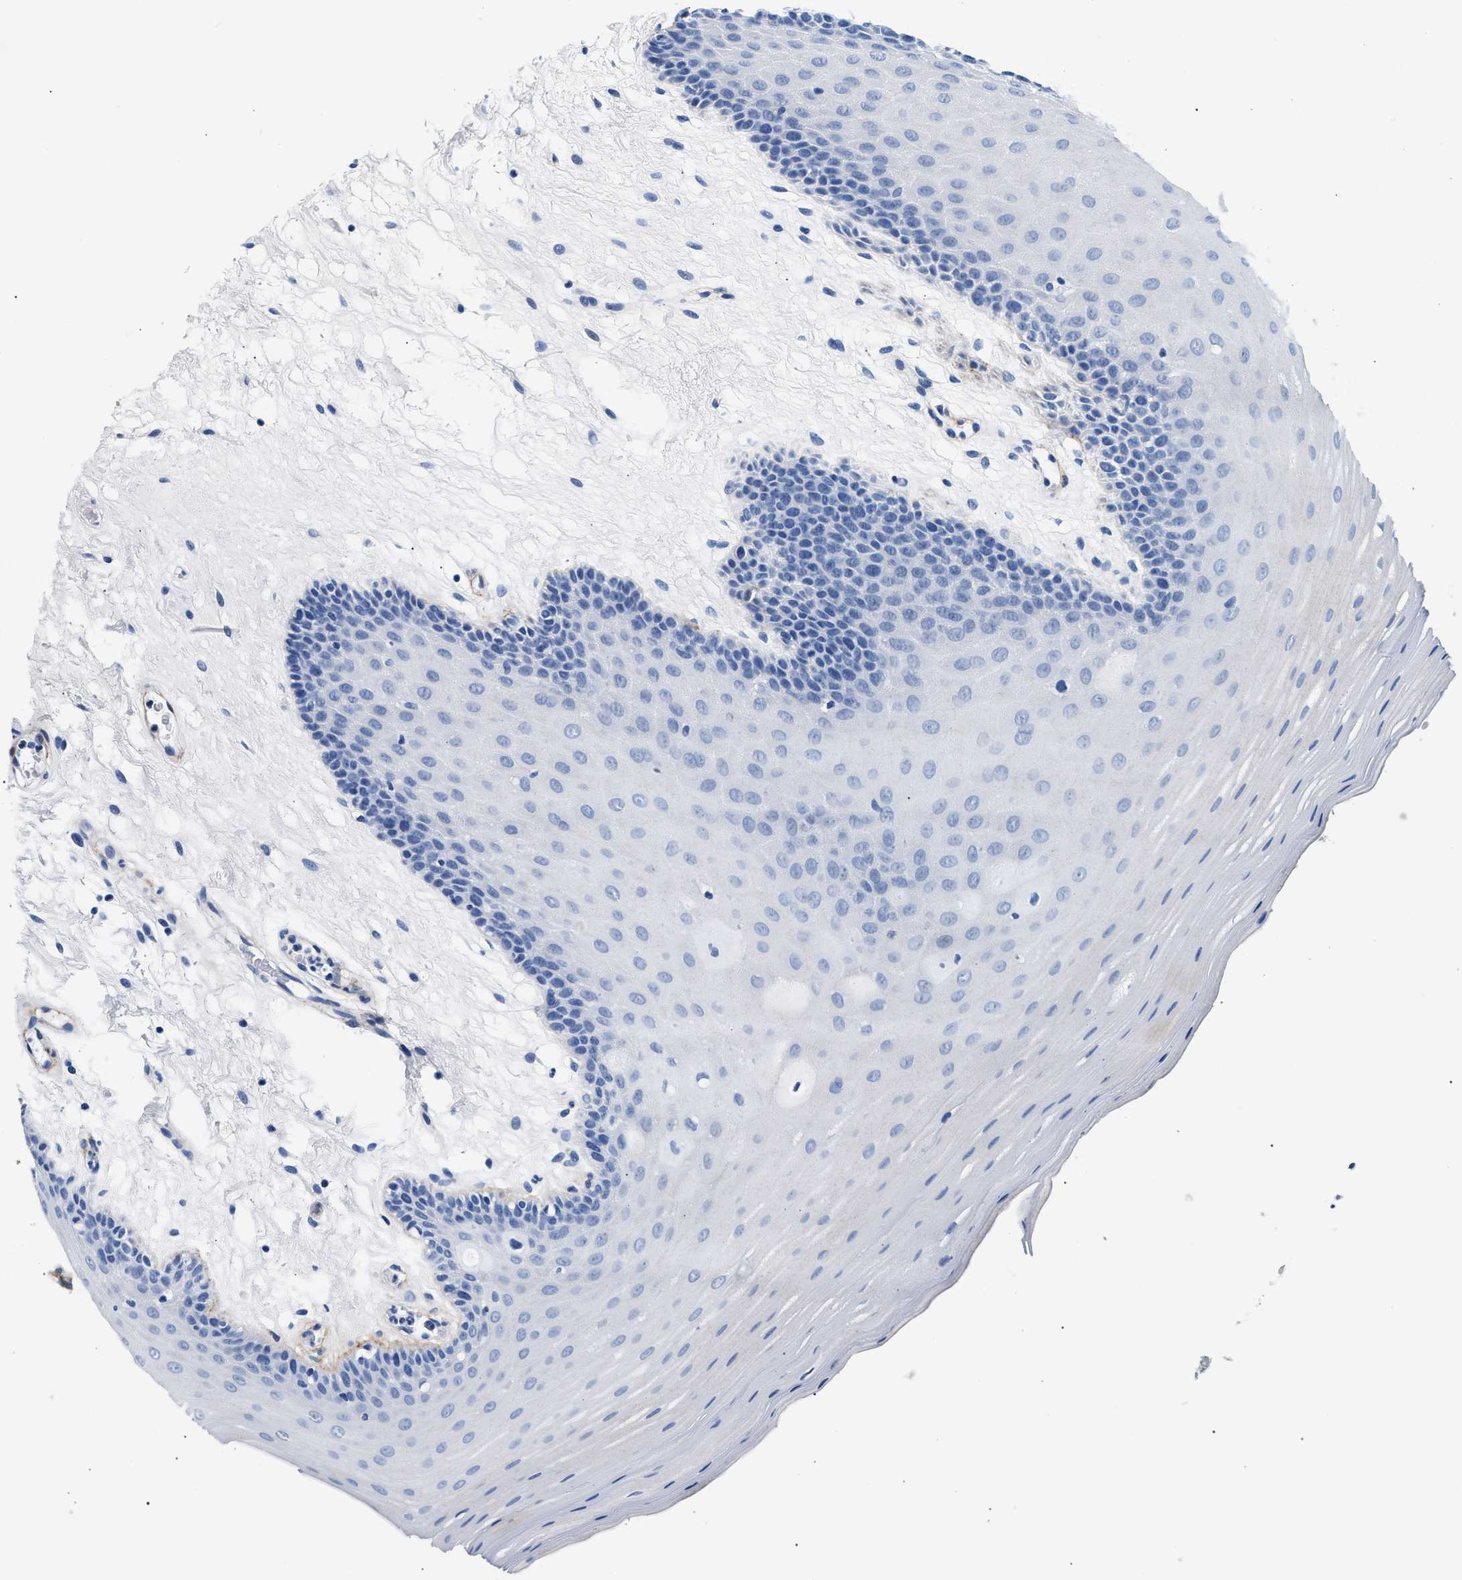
{"staining": {"intensity": "negative", "quantity": "none", "location": "none"}, "tissue": "oral mucosa", "cell_type": "Squamous epithelial cells", "image_type": "normal", "snomed": [{"axis": "morphology", "description": "Normal tissue, NOS"}, {"axis": "morphology", "description": "Squamous cell carcinoma, NOS"}, {"axis": "topography", "description": "Skeletal muscle"}, {"axis": "topography", "description": "Oral tissue"}, {"axis": "topography", "description": "Head-Neck"}], "caption": "Human oral mucosa stained for a protein using immunohistochemistry demonstrates no staining in squamous epithelial cells.", "gene": "TNR", "patient": {"sex": "male", "age": 71}}